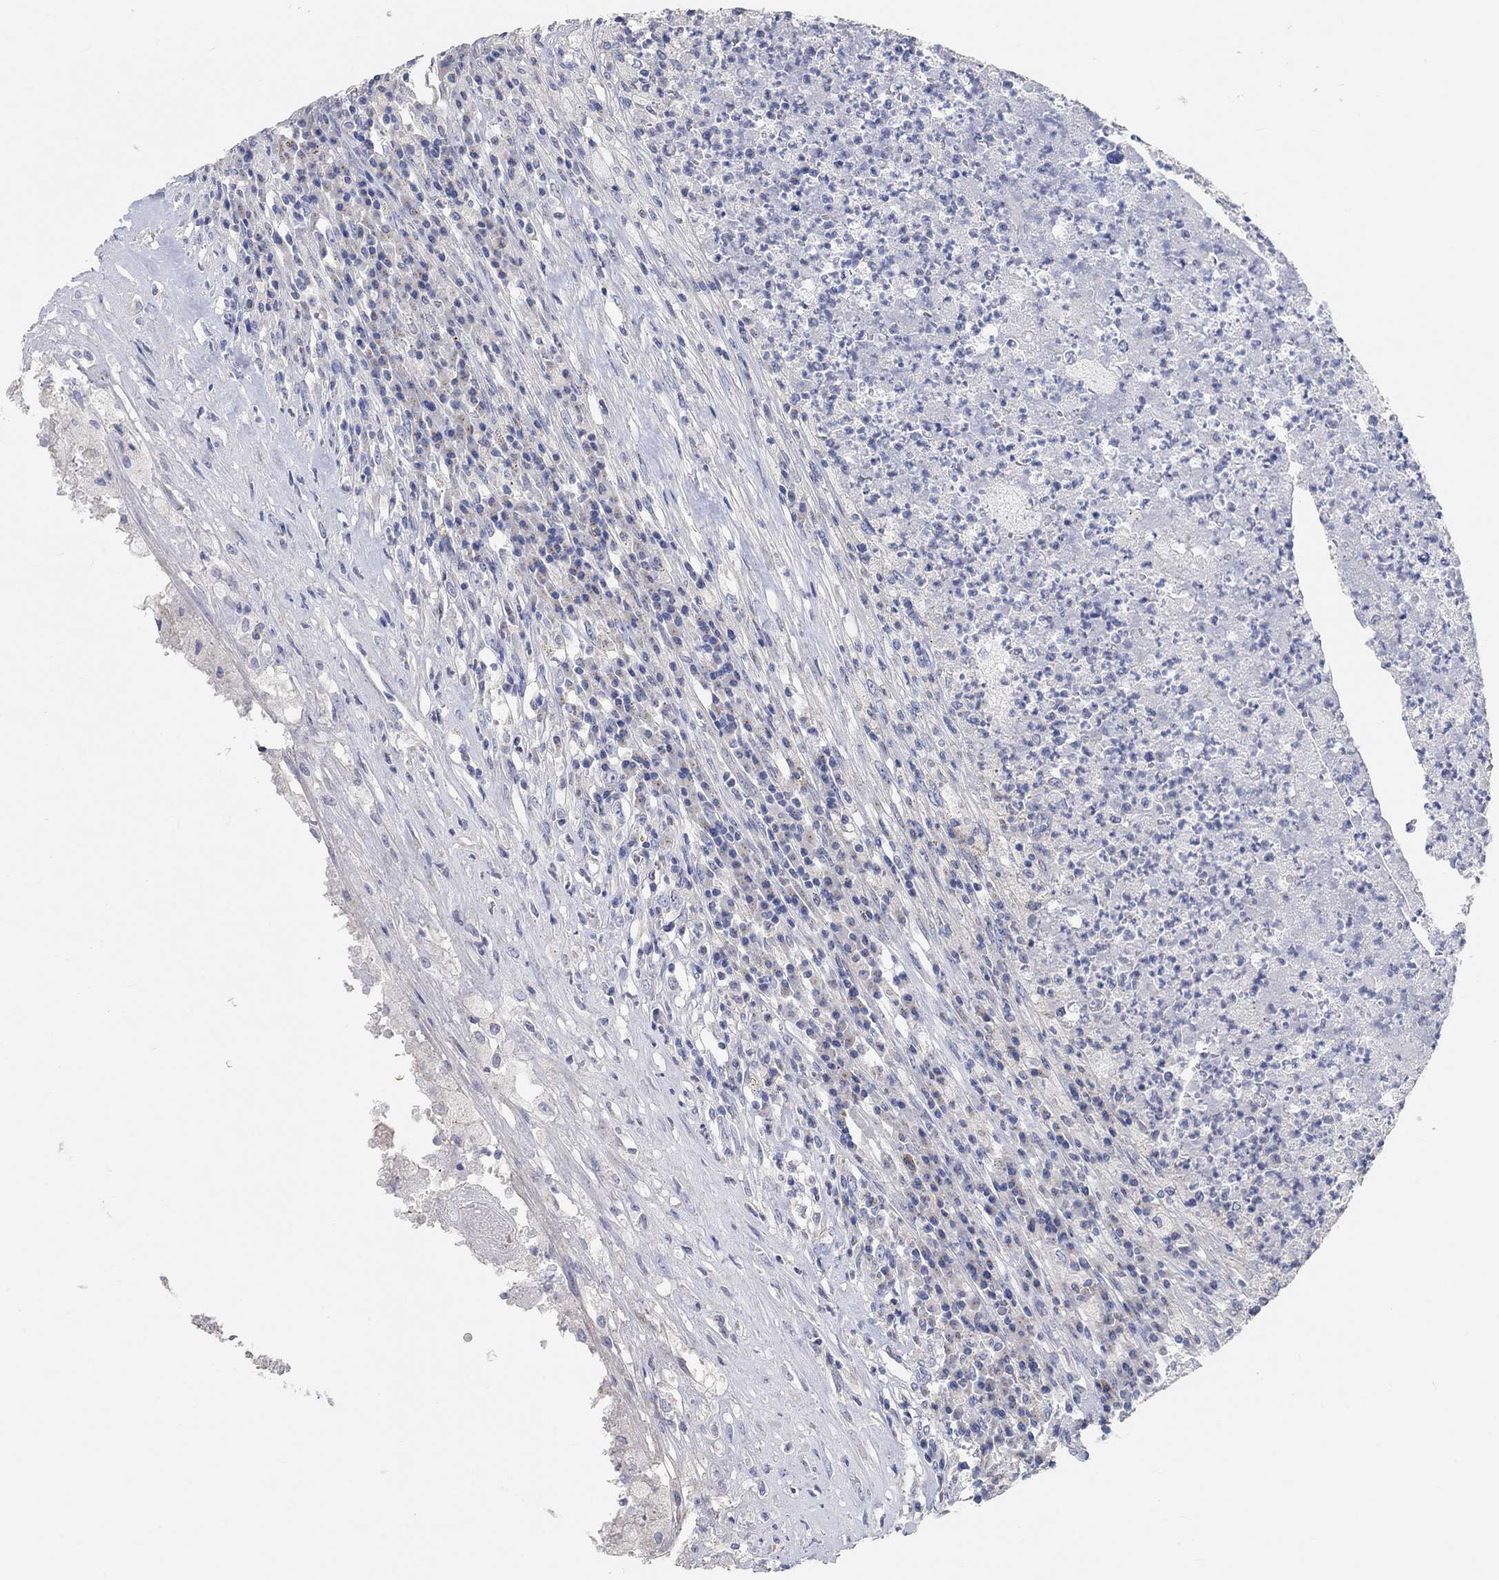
{"staining": {"intensity": "negative", "quantity": "none", "location": "none"}, "tissue": "testis cancer", "cell_type": "Tumor cells", "image_type": "cancer", "snomed": [{"axis": "morphology", "description": "Necrosis, NOS"}, {"axis": "morphology", "description": "Carcinoma, Embryonal, NOS"}, {"axis": "topography", "description": "Testis"}], "caption": "The photomicrograph displays no staining of tumor cells in testis cancer.", "gene": "NLRP14", "patient": {"sex": "male", "age": 19}}